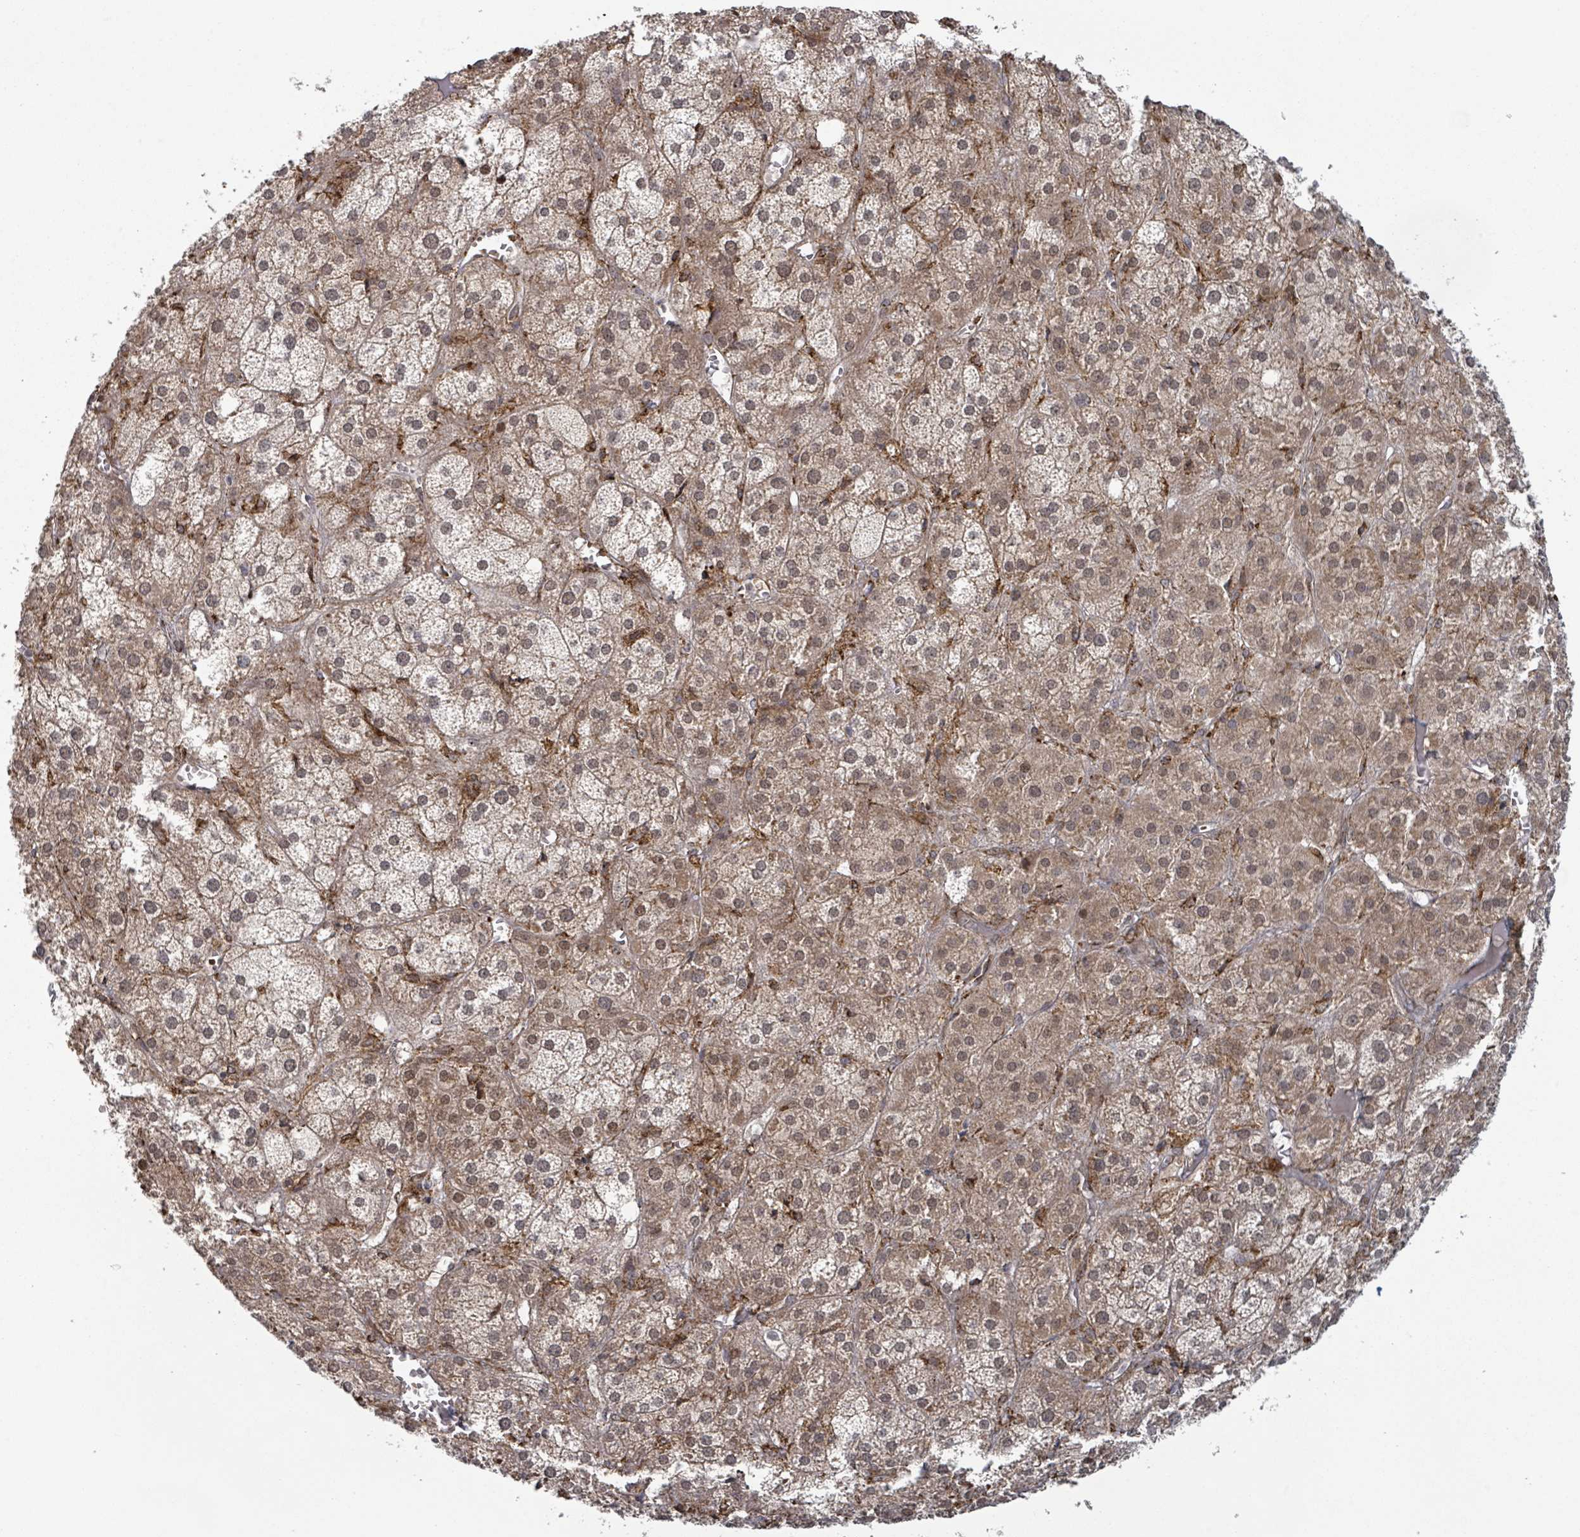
{"staining": {"intensity": "moderate", "quantity": "25%-75%", "location": "cytoplasmic/membranous,nuclear"}, "tissue": "adrenal gland", "cell_type": "Glandular cells", "image_type": "normal", "snomed": [{"axis": "morphology", "description": "Normal tissue, NOS"}, {"axis": "topography", "description": "Adrenal gland"}], "caption": "IHC image of unremarkable adrenal gland: human adrenal gland stained using immunohistochemistry exhibits medium levels of moderate protein expression localized specifically in the cytoplasmic/membranous,nuclear of glandular cells, appearing as a cytoplasmic/membranous,nuclear brown color.", "gene": "SHROOM2", "patient": {"sex": "female", "age": 61}}